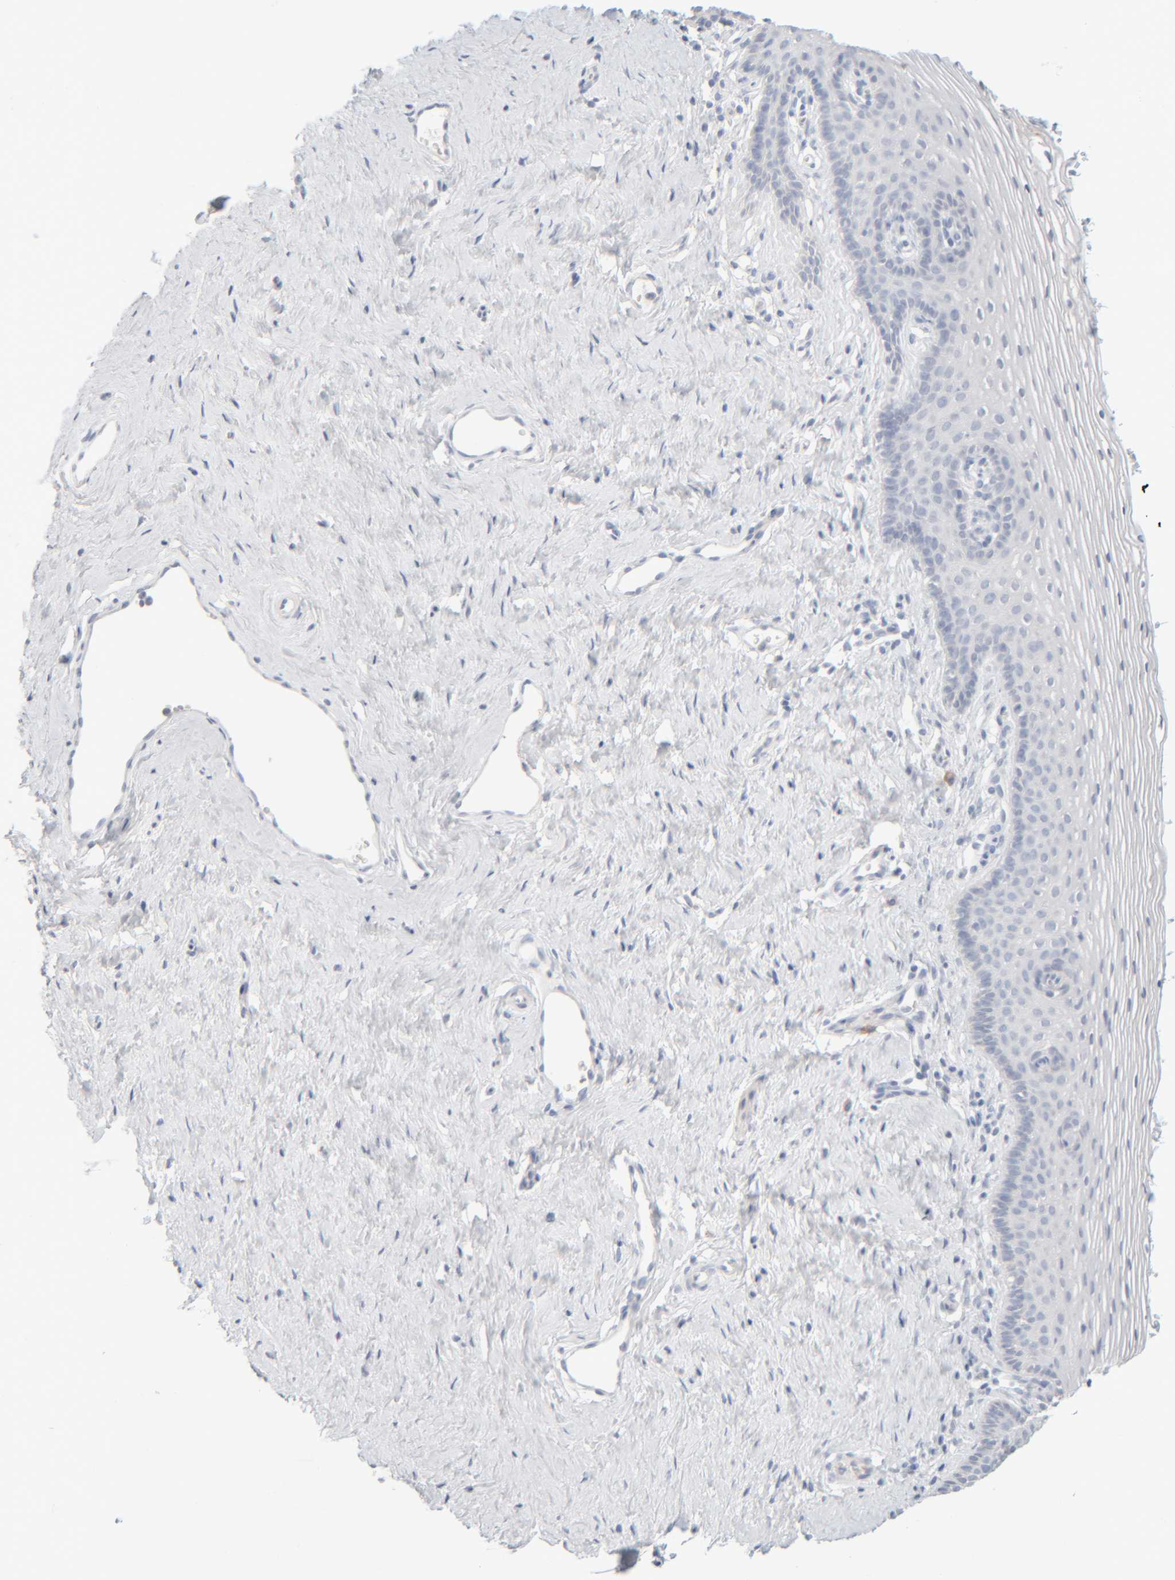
{"staining": {"intensity": "negative", "quantity": "none", "location": "none"}, "tissue": "vagina", "cell_type": "Squamous epithelial cells", "image_type": "normal", "snomed": [{"axis": "morphology", "description": "Normal tissue, NOS"}, {"axis": "topography", "description": "Vagina"}], "caption": "A photomicrograph of vagina stained for a protein displays no brown staining in squamous epithelial cells.", "gene": "RIDA", "patient": {"sex": "female", "age": 32}}